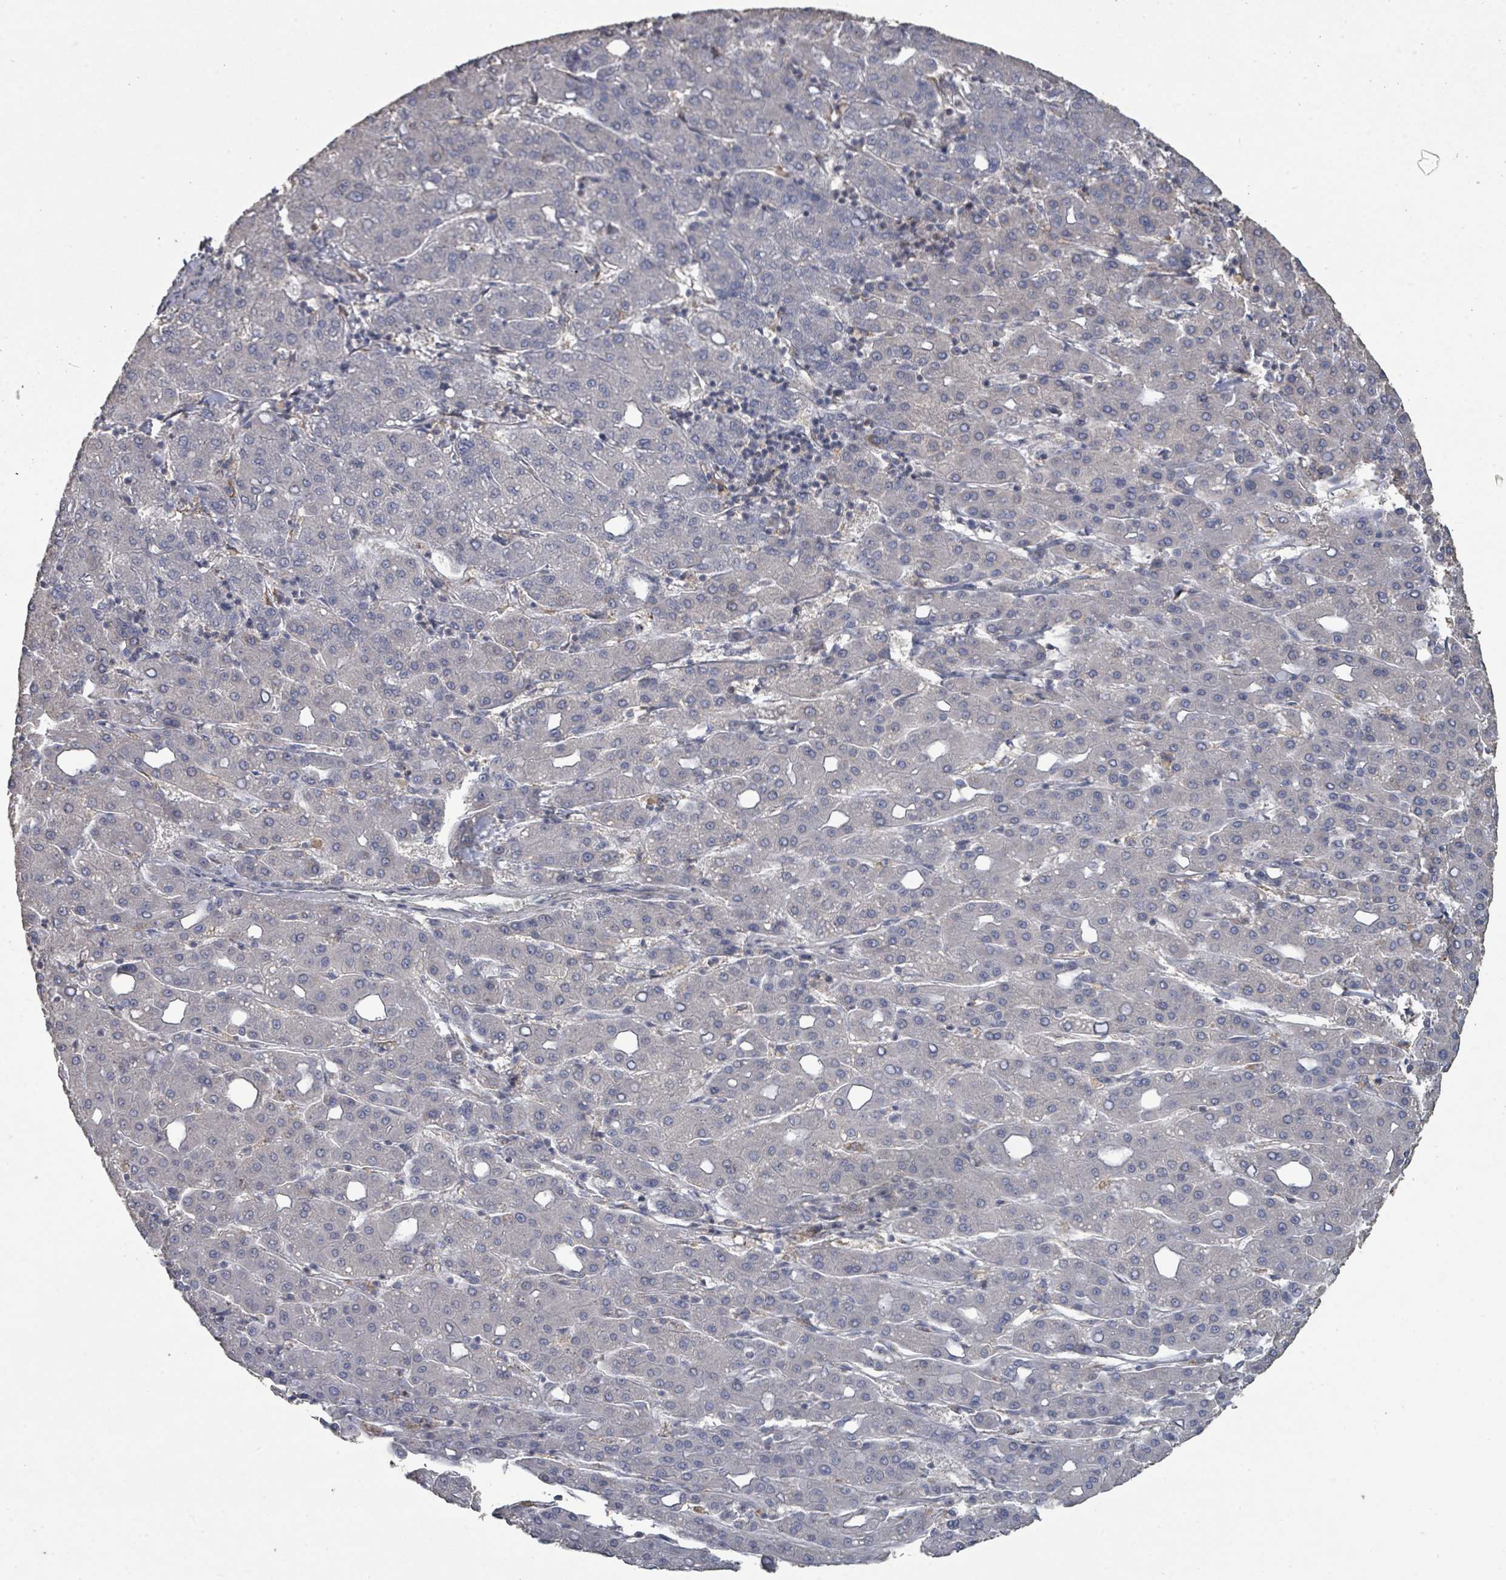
{"staining": {"intensity": "negative", "quantity": "none", "location": "none"}, "tissue": "liver cancer", "cell_type": "Tumor cells", "image_type": "cancer", "snomed": [{"axis": "morphology", "description": "Carcinoma, Hepatocellular, NOS"}, {"axis": "topography", "description": "Liver"}], "caption": "Hepatocellular carcinoma (liver) was stained to show a protein in brown. There is no significant expression in tumor cells.", "gene": "SLC9A7", "patient": {"sex": "male", "age": 65}}